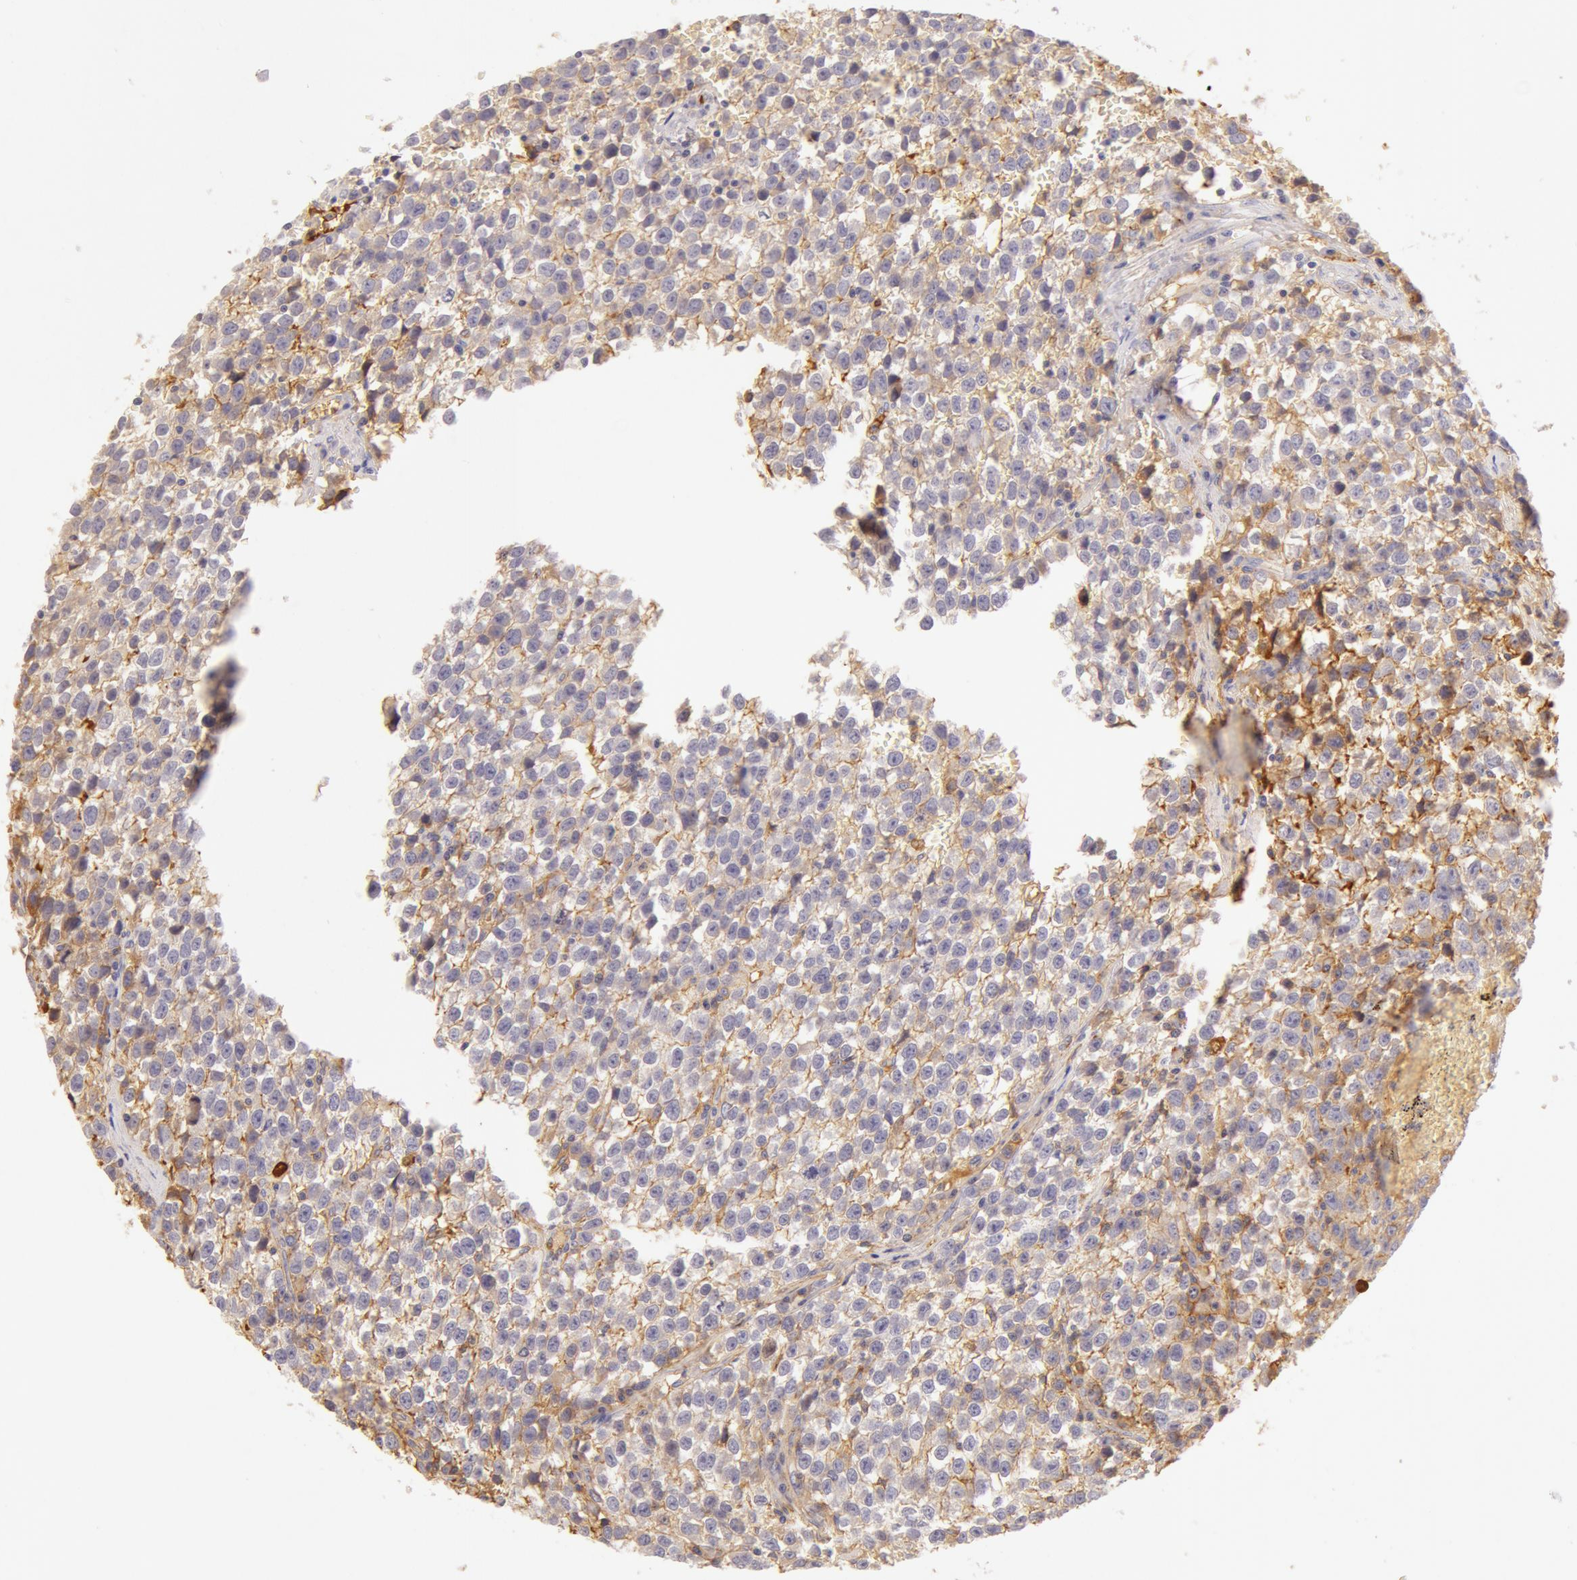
{"staining": {"intensity": "weak", "quantity": "25%-75%", "location": "cytoplasmic/membranous"}, "tissue": "testis cancer", "cell_type": "Tumor cells", "image_type": "cancer", "snomed": [{"axis": "morphology", "description": "Seminoma, NOS"}, {"axis": "topography", "description": "Testis"}], "caption": "Seminoma (testis) tissue shows weak cytoplasmic/membranous staining in about 25%-75% of tumor cells", "gene": "AHSG", "patient": {"sex": "male", "age": 35}}